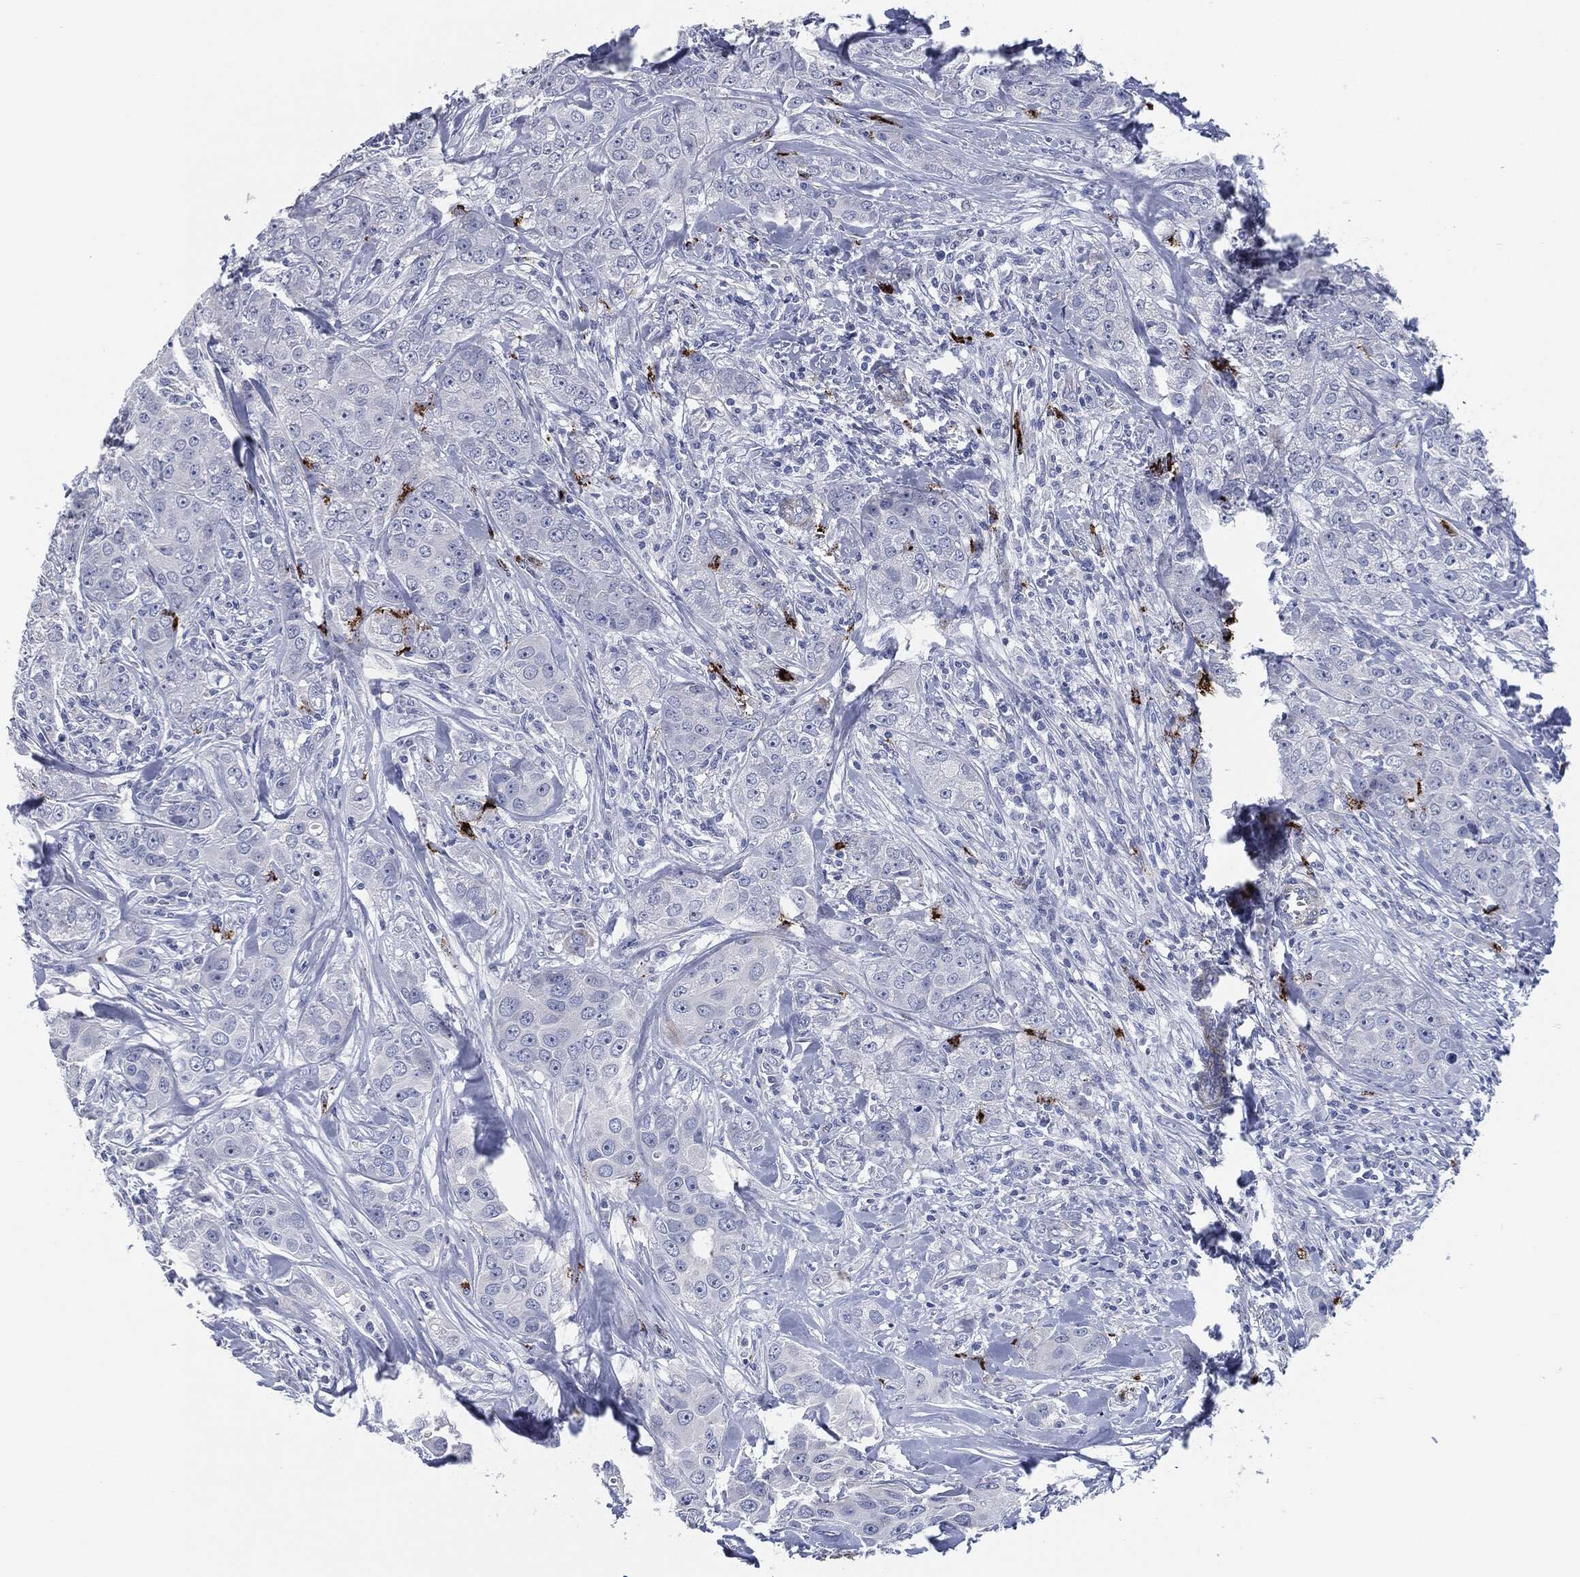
{"staining": {"intensity": "negative", "quantity": "none", "location": "none"}, "tissue": "breast cancer", "cell_type": "Tumor cells", "image_type": "cancer", "snomed": [{"axis": "morphology", "description": "Duct carcinoma"}, {"axis": "topography", "description": "Breast"}], "caption": "Immunohistochemistry (IHC) image of breast cancer stained for a protein (brown), which displays no expression in tumor cells.", "gene": "MPO", "patient": {"sex": "female", "age": 43}}